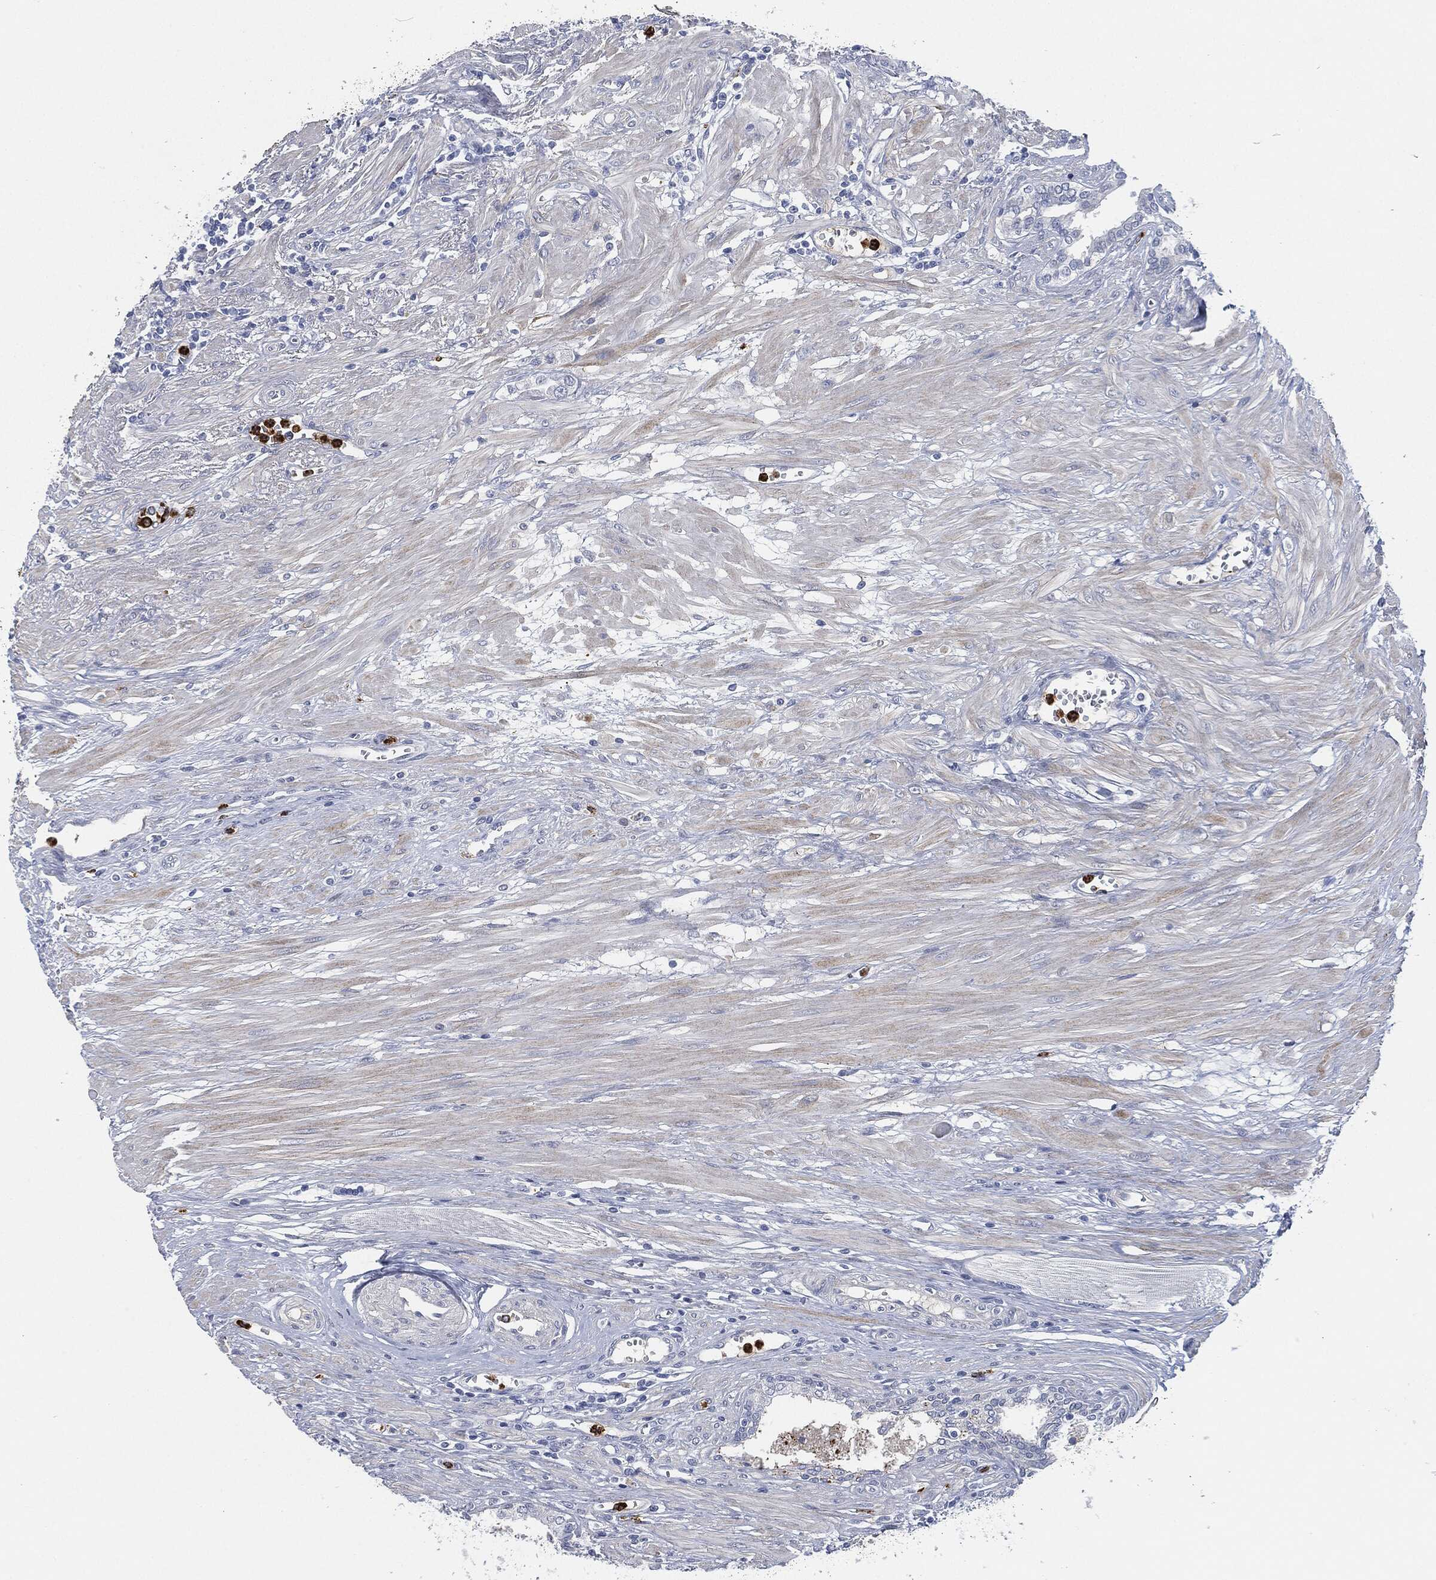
{"staining": {"intensity": "negative", "quantity": "none", "location": "none"}, "tissue": "prostate cancer", "cell_type": "Tumor cells", "image_type": "cancer", "snomed": [{"axis": "morphology", "description": "Adenocarcinoma, NOS"}, {"axis": "topography", "description": "Prostate and seminal vesicle, NOS"}, {"axis": "topography", "description": "Prostate"}], "caption": "High power microscopy micrograph of an IHC image of prostate cancer, revealing no significant expression in tumor cells.", "gene": "MPO", "patient": {"sex": "male", "age": 79}}